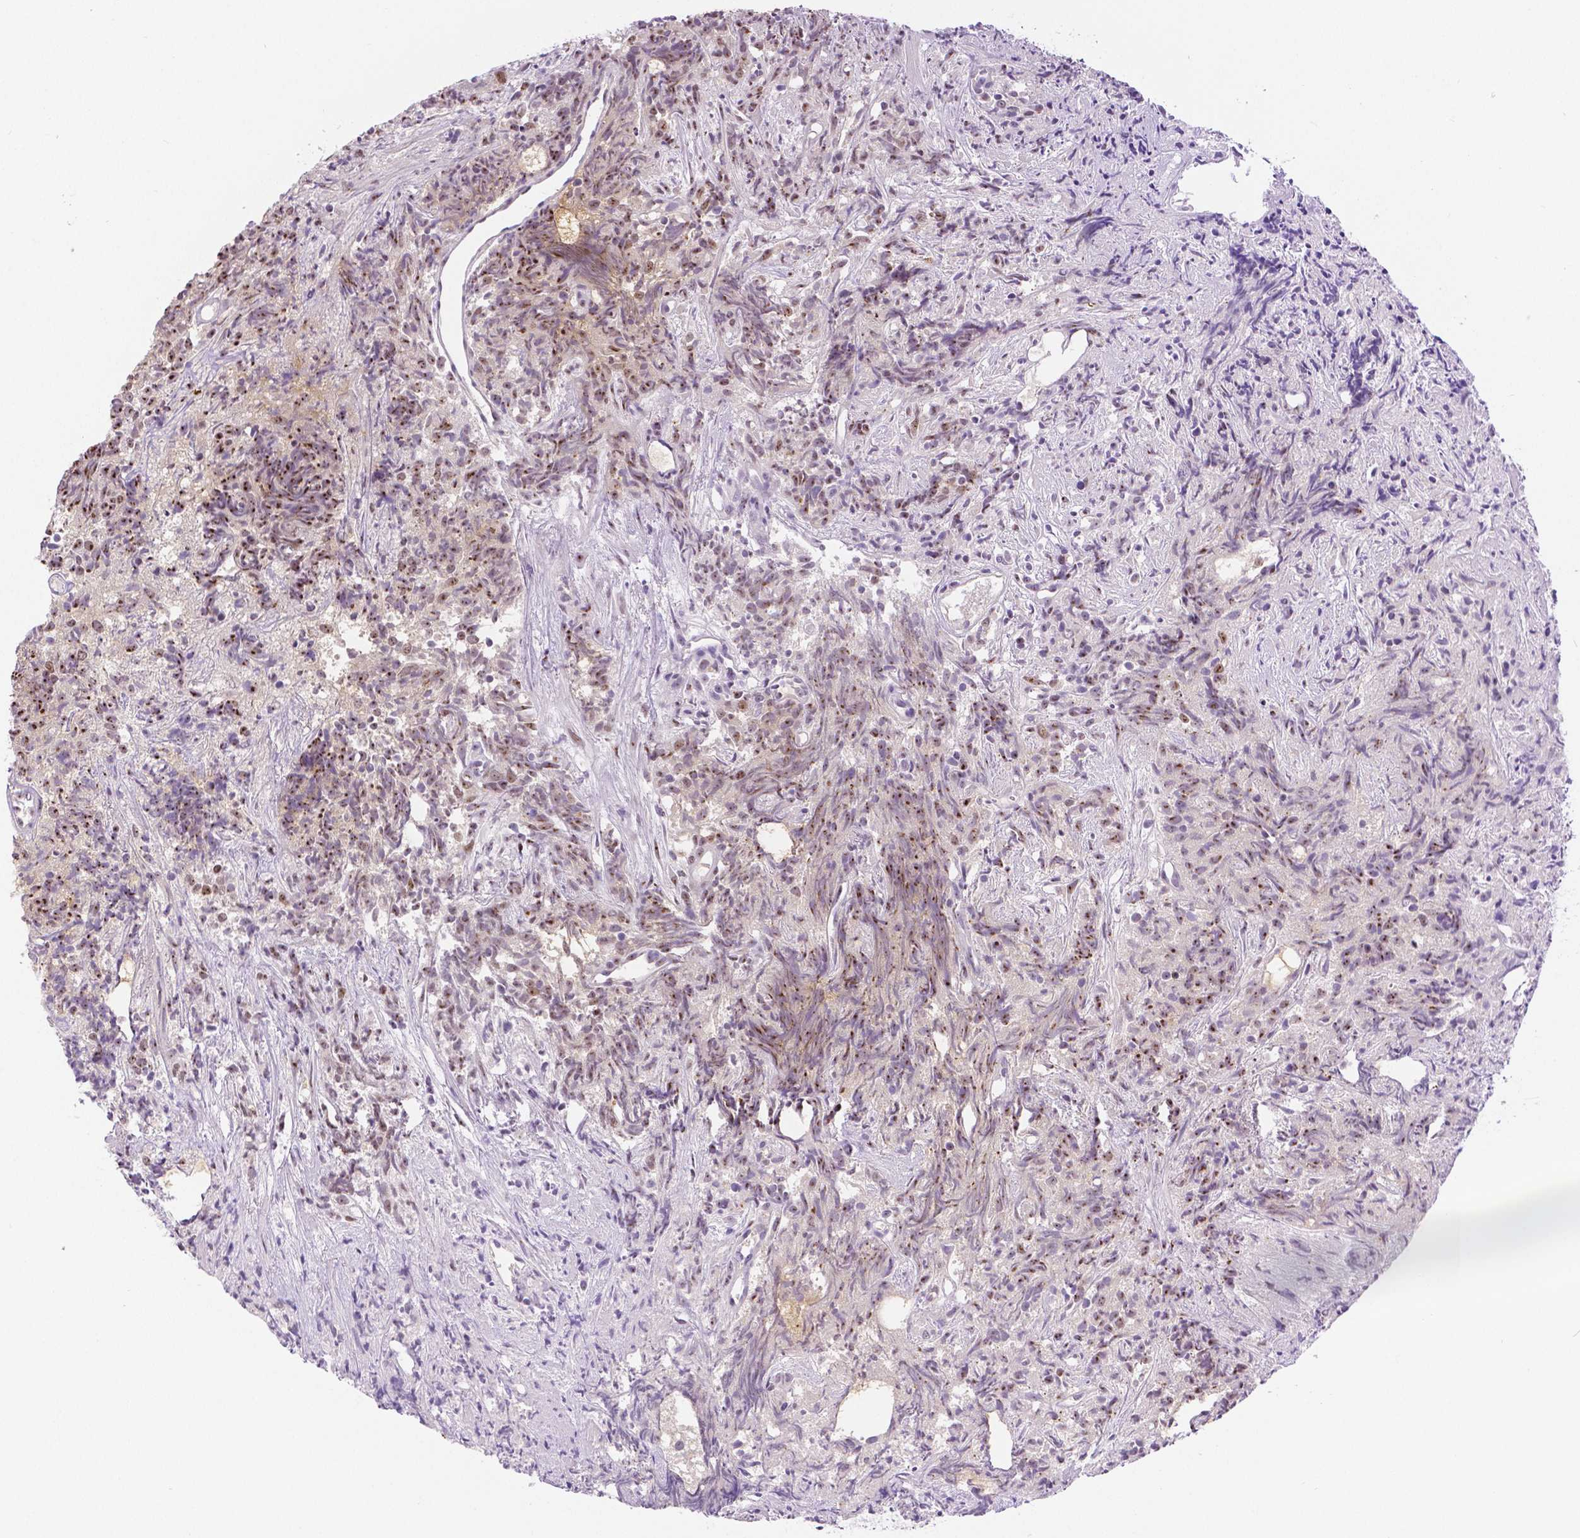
{"staining": {"intensity": "moderate", "quantity": ">75%", "location": "nuclear"}, "tissue": "prostate cancer", "cell_type": "Tumor cells", "image_type": "cancer", "snomed": [{"axis": "morphology", "description": "Adenocarcinoma, High grade"}, {"axis": "topography", "description": "Prostate"}], "caption": "A brown stain labels moderate nuclear expression of a protein in high-grade adenocarcinoma (prostate) tumor cells.", "gene": "NHP2", "patient": {"sex": "male", "age": 58}}